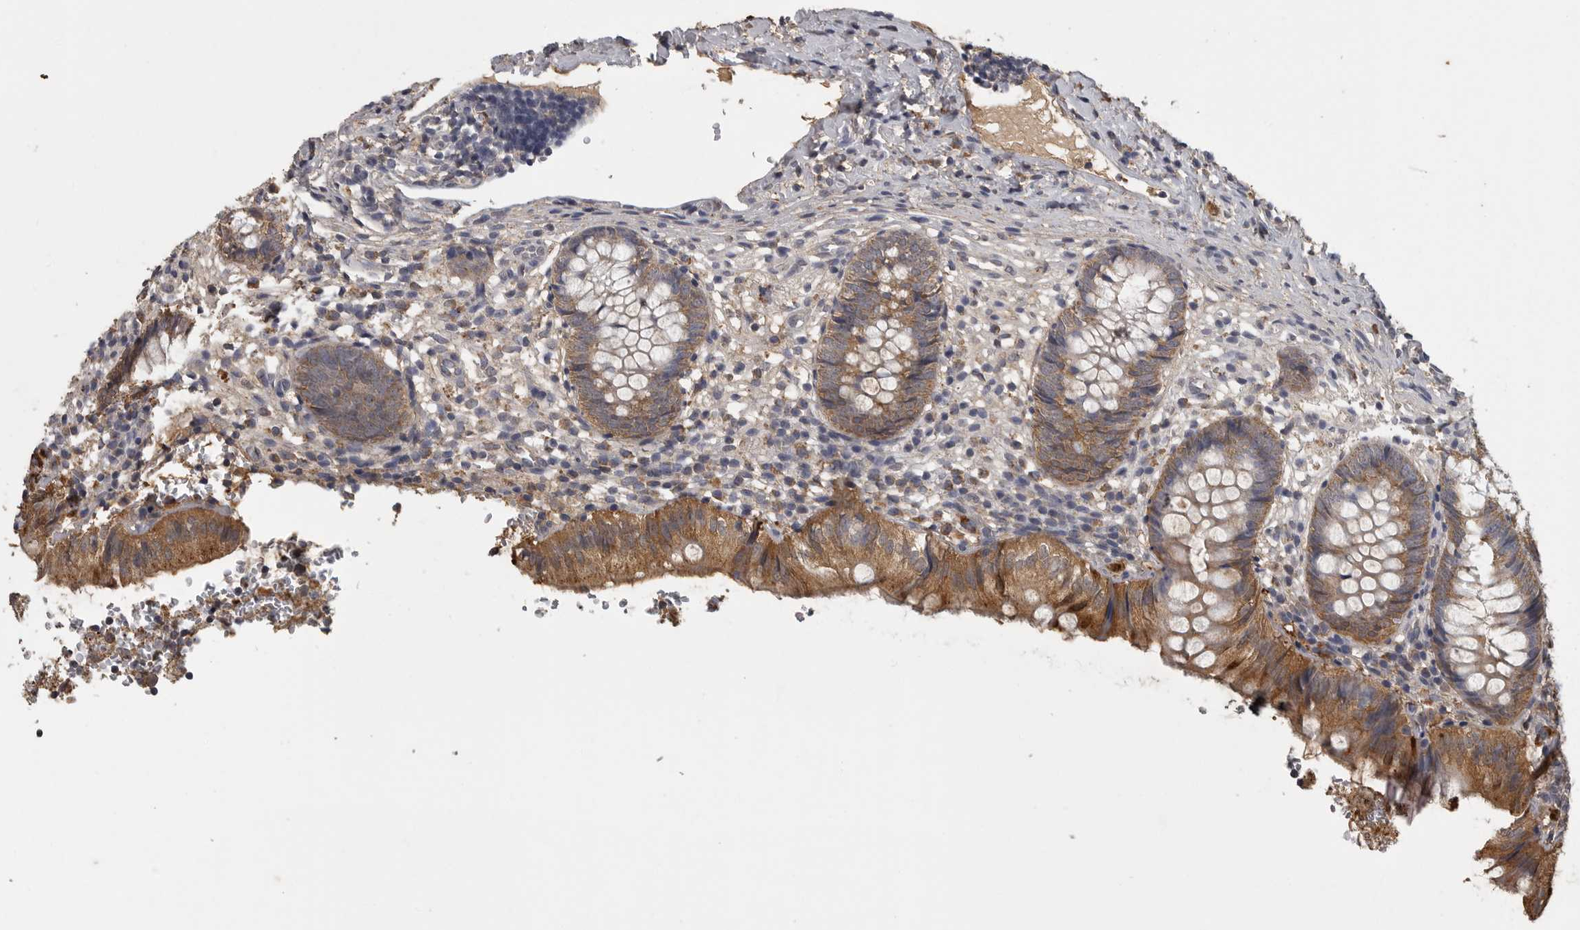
{"staining": {"intensity": "strong", "quantity": ">75%", "location": "cytoplasmic/membranous"}, "tissue": "appendix", "cell_type": "Glandular cells", "image_type": "normal", "snomed": [{"axis": "morphology", "description": "Normal tissue, NOS"}, {"axis": "topography", "description": "Appendix"}], "caption": "IHC (DAB (3,3'-diaminobenzidine)) staining of unremarkable appendix shows strong cytoplasmic/membranous protein expression in about >75% of glandular cells. (DAB (3,3'-diaminobenzidine) = brown stain, brightfield microscopy at high magnification).", "gene": "FRK", "patient": {"sex": "male", "age": 8}}